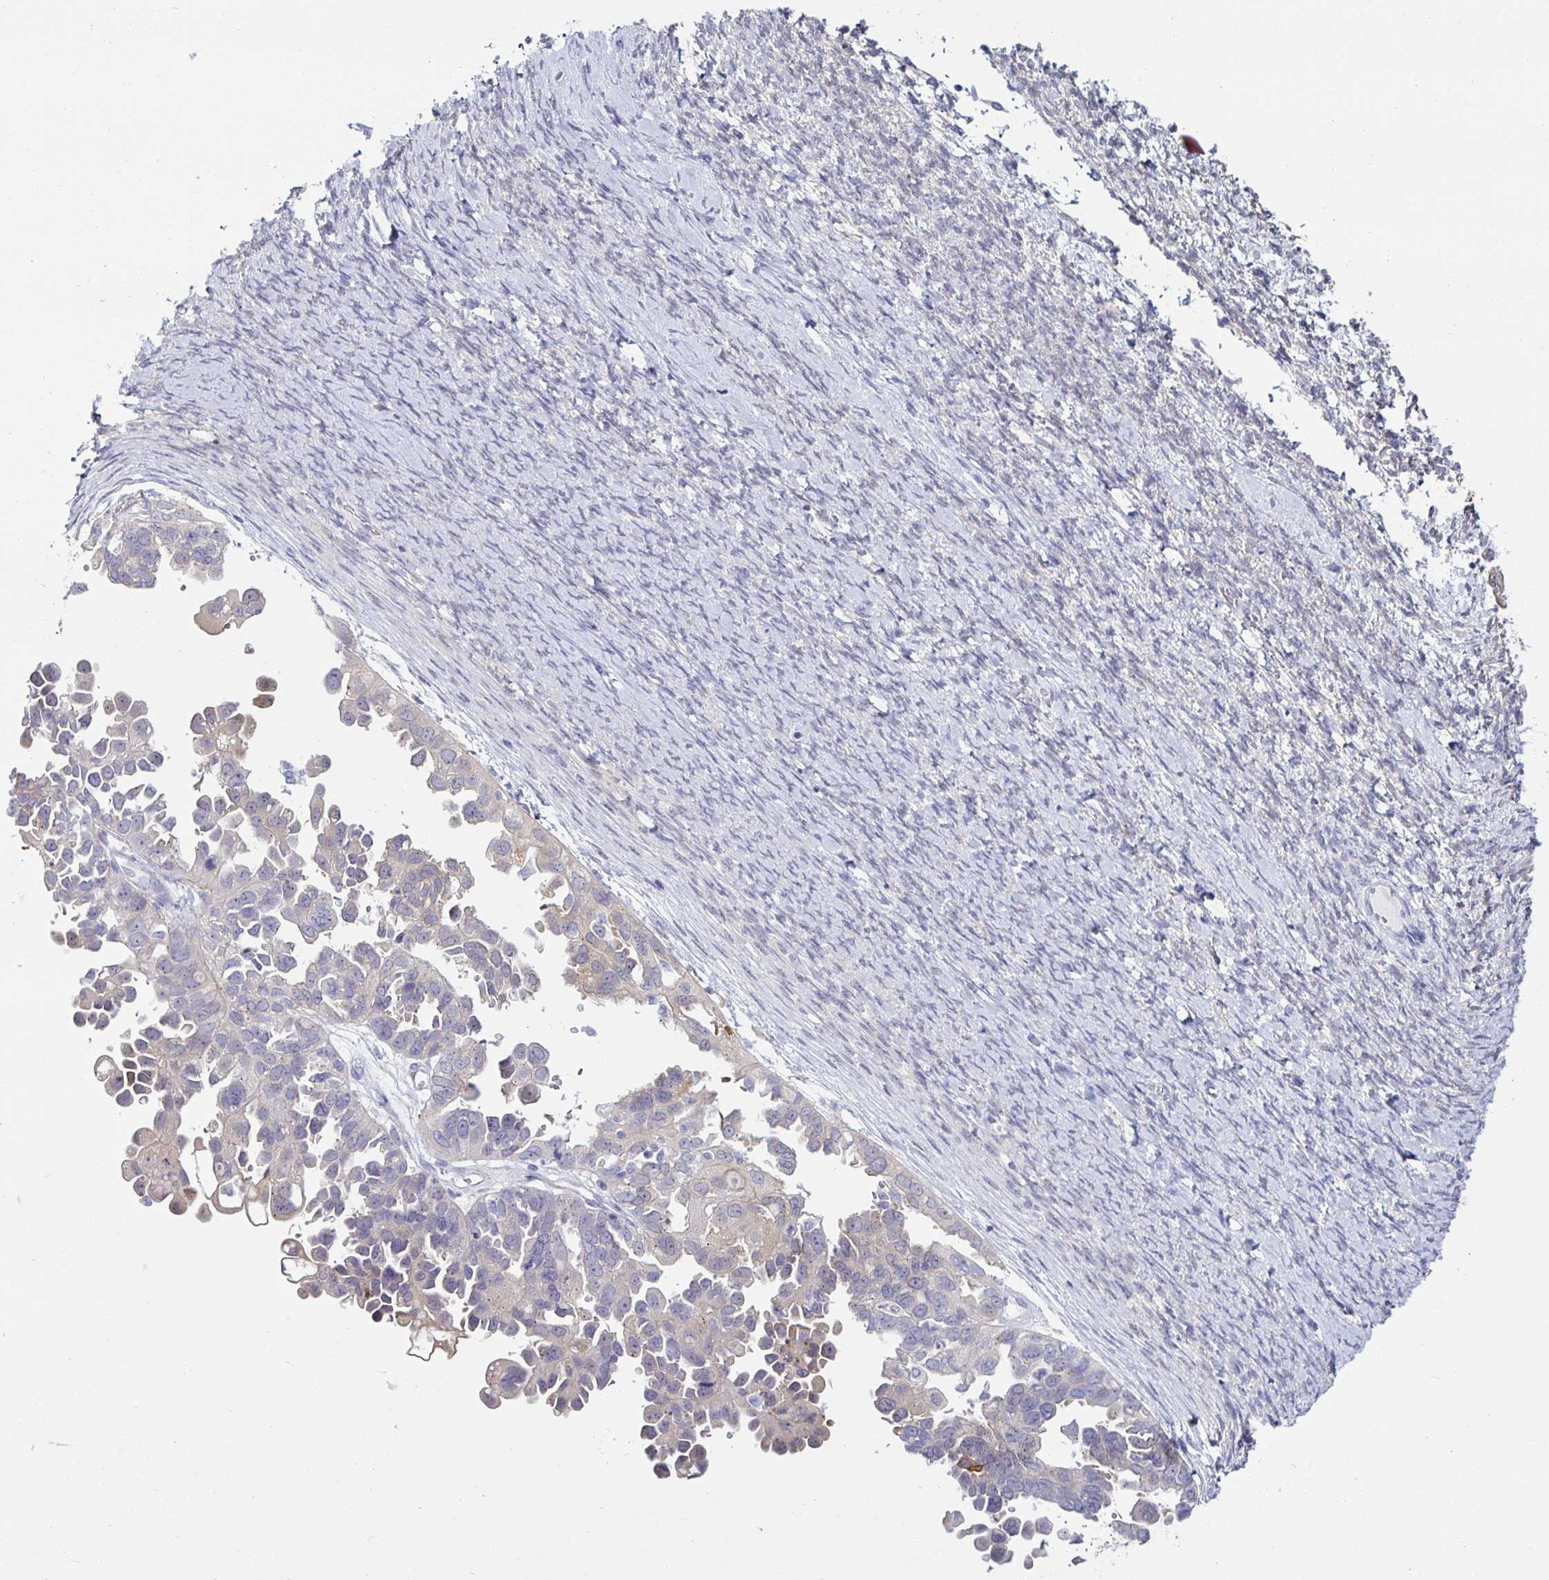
{"staining": {"intensity": "negative", "quantity": "none", "location": "none"}, "tissue": "ovarian cancer", "cell_type": "Tumor cells", "image_type": "cancer", "snomed": [{"axis": "morphology", "description": "Cystadenocarcinoma, serous, NOS"}, {"axis": "topography", "description": "Ovary"}], "caption": "Immunohistochemical staining of human ovarian cancer displays no significant expression in tumor cells.", "gene": "MON2", "patient": {"sex": "female", "age": 53}}